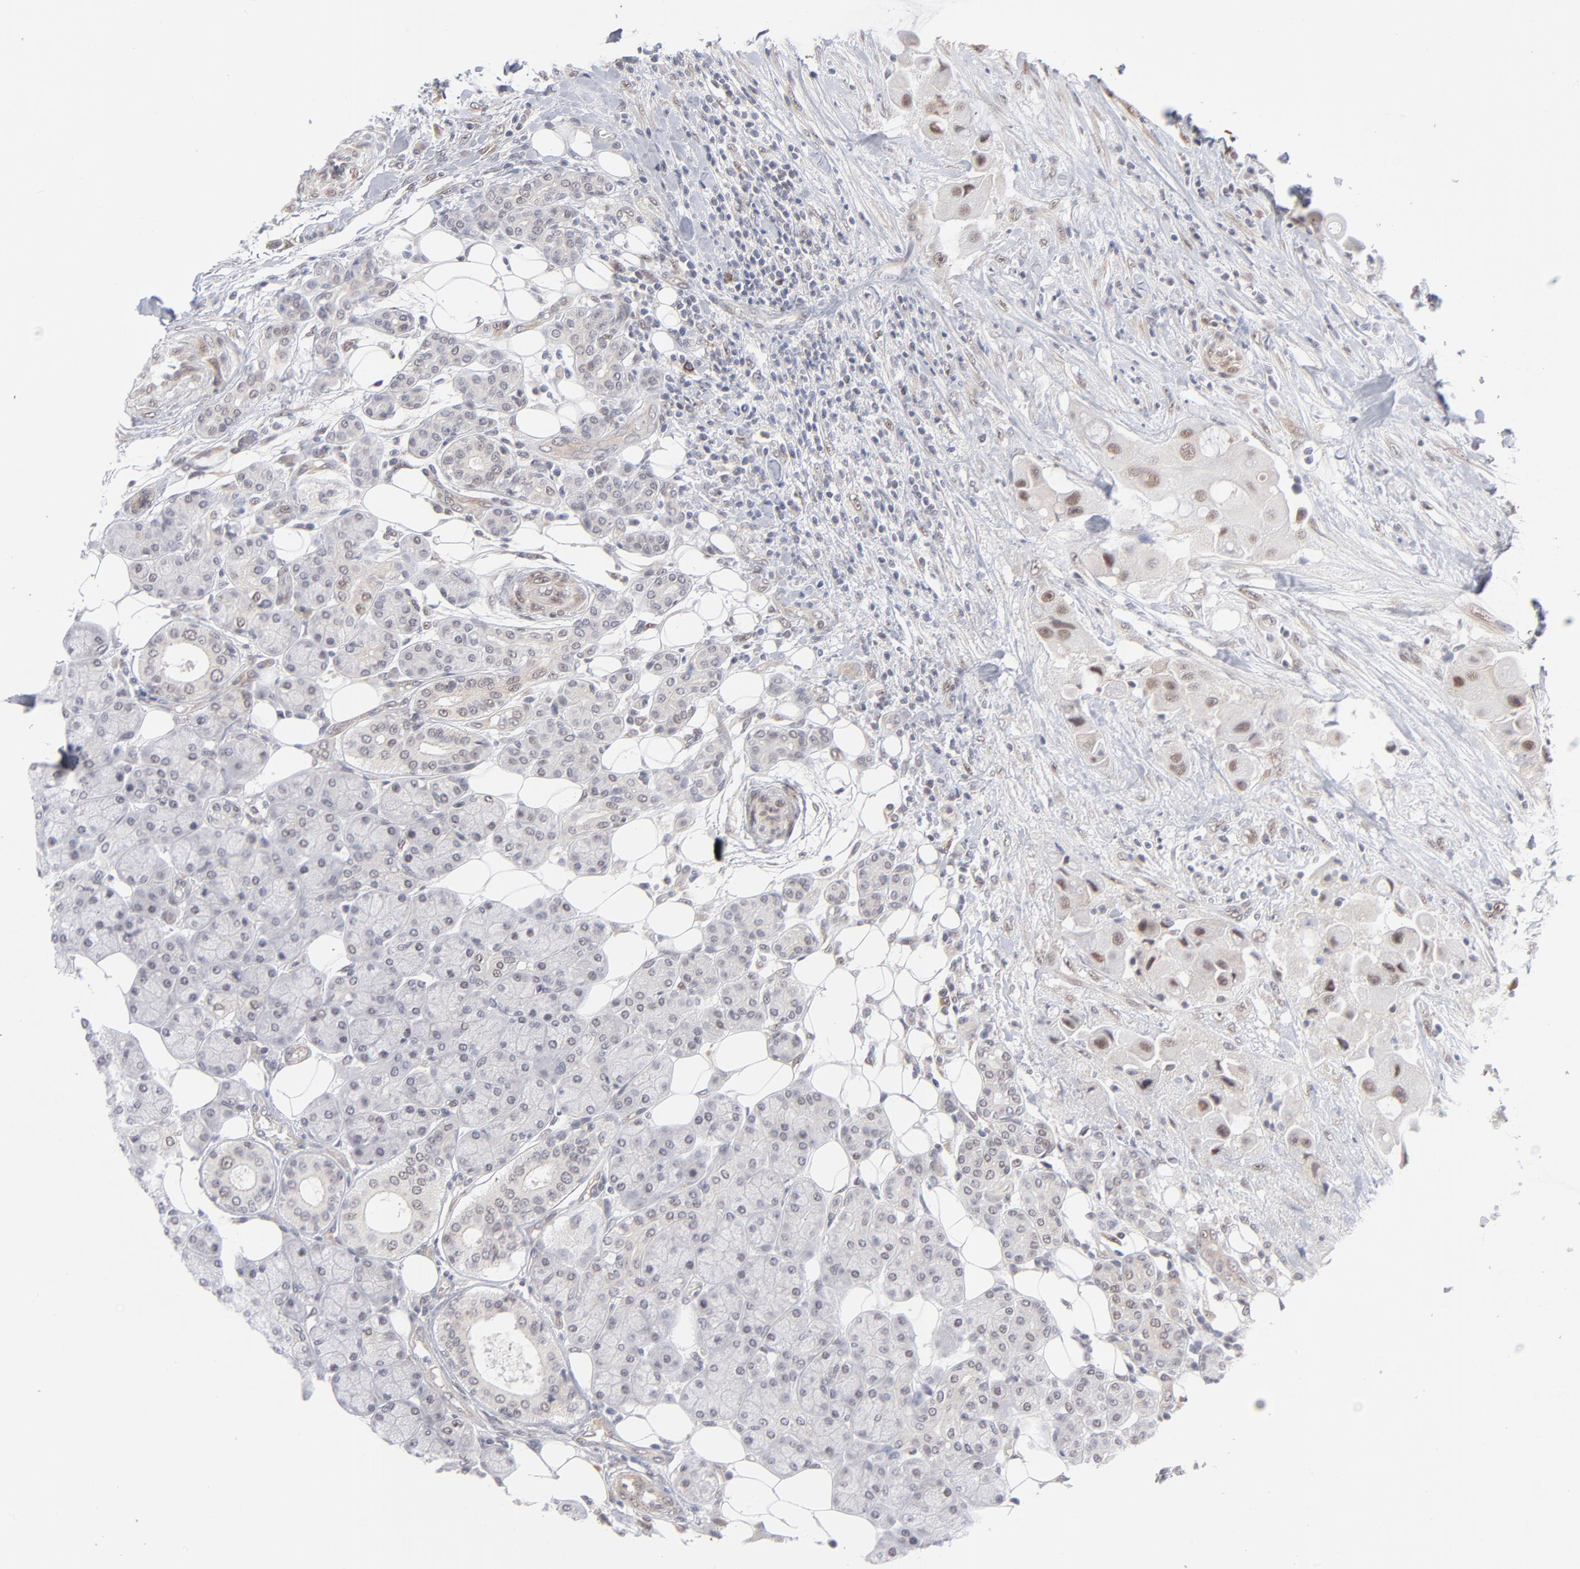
{"staining": {"intensity": "moderate", "quantity": "25%-75%", "location": "cytoplasmic/membranous,nuclear"}, "tissue": "head and neck cancer", "cell_type": "Tumor cells", "image_type": "cancer", "snomed": [{"axis": "morphology", "description": "Normal tissue, NOS"}, {"axis": "morphology", "description": "Adenocarcinoma, NOS"}, {"axis": "topography", "description": "Salivary gland"}, {"axis": "topography", "description": "Head-Neck"}], "caption": "A histopathology image showing moderate cytoplasmic/membranous and nuclear expression in approximately 25%-75% of tumor cells in adenocarcinoma (head and neck), as visualized by brown immunohistochemical staining.", "gene": "NBN", "patient": {"sex": "male", "age": 80}}